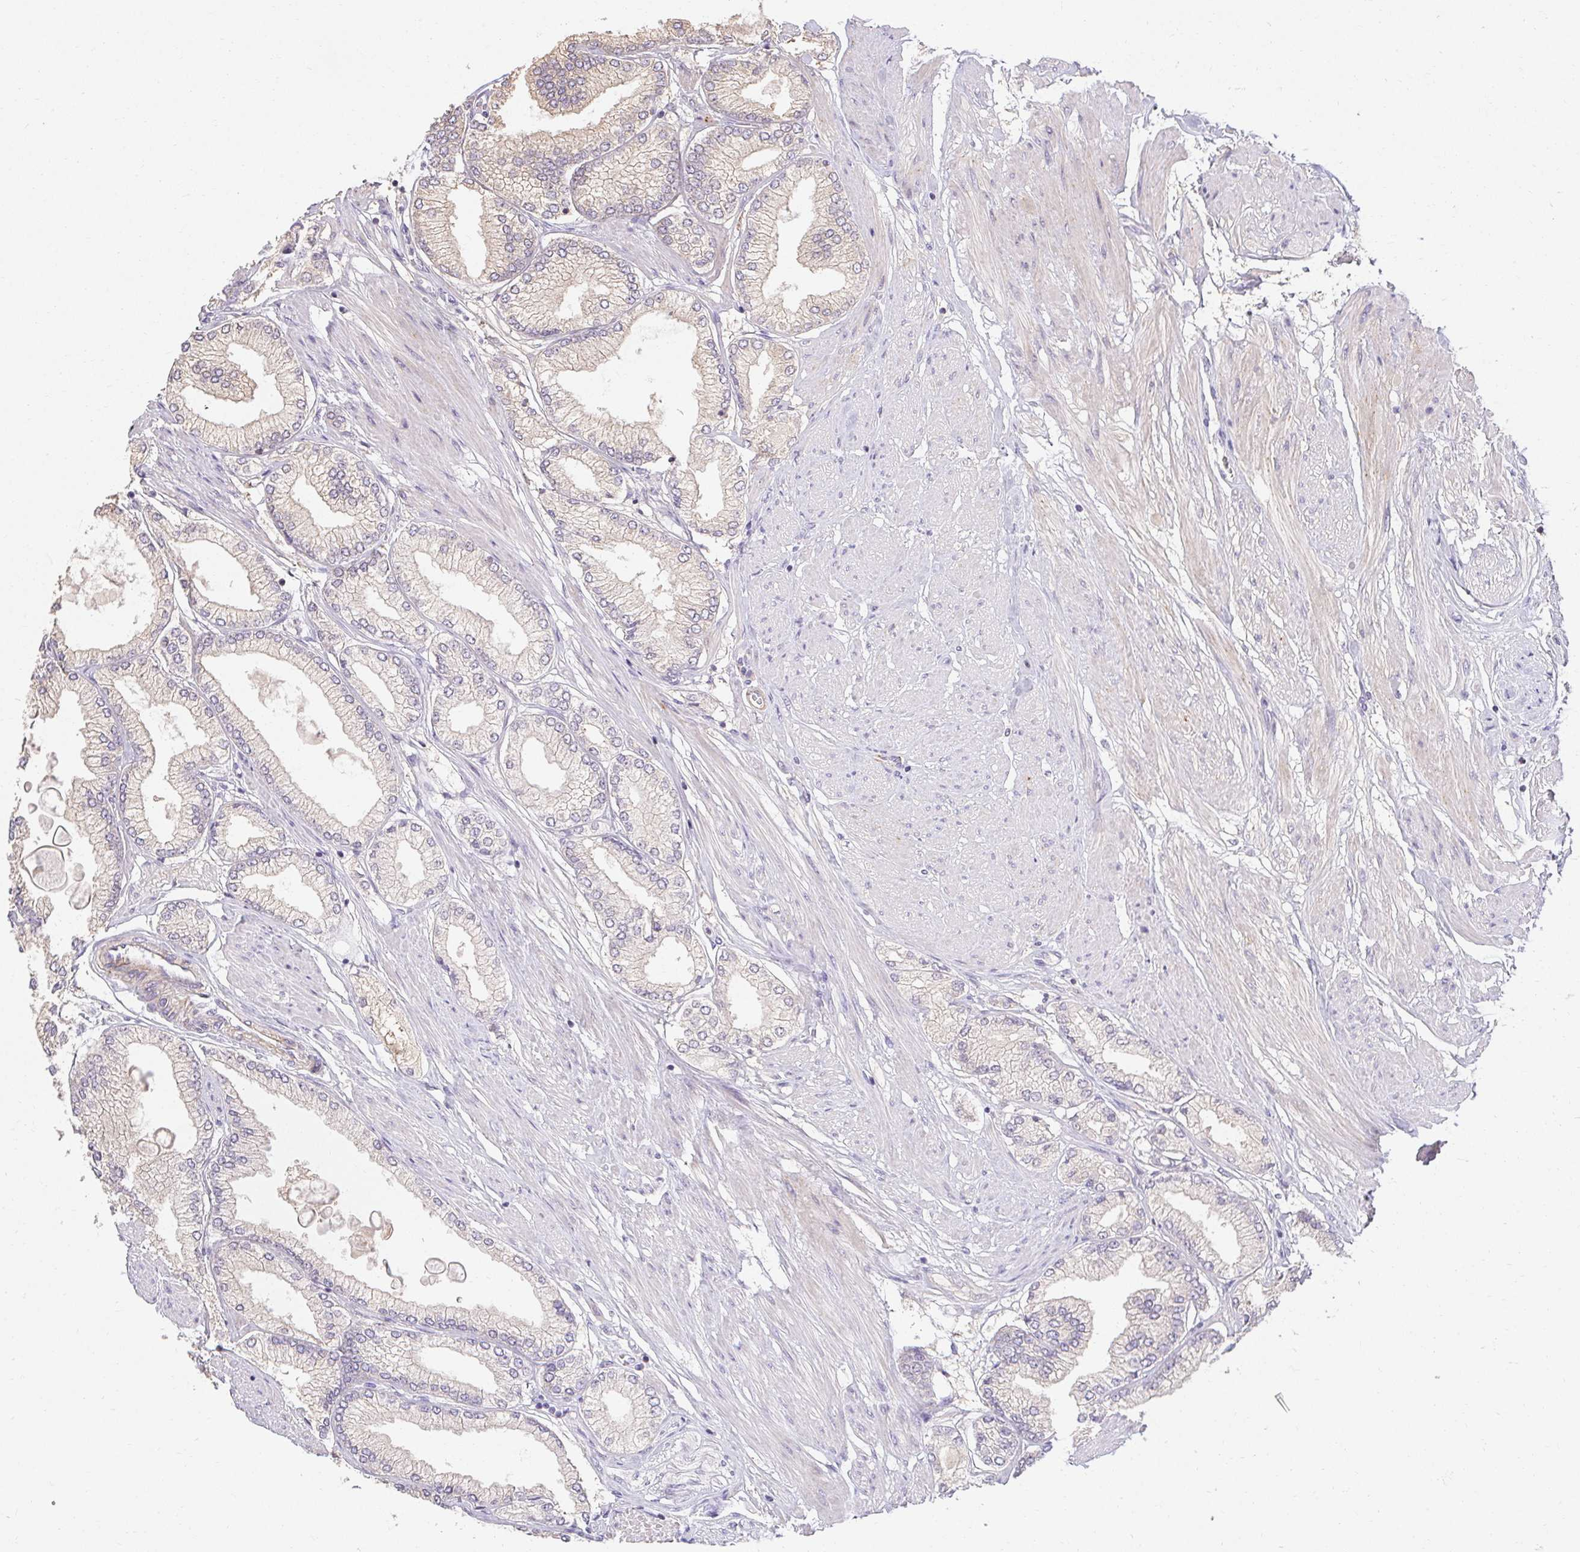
{"staining": {"intensity": "negative", "quantity": "none", "location": "none"}, "tissue": "prostate cancer", "cell_type": "Tumor cells", "image_type": "cancer", "snomed": [{"axis": "morphology", "description": "Adenocarcinoma, High grade"}, {"axis": "topography", "description": "Prostate"}], "caption": "Immunohistochemistry (IHC) image of adenocarcinoma (high-grade) (prostate) stained for a protein (brown), which exhibits no positivity in tumor cells.", "gene": "TMEM52B", "patient": {"sex": "male", "age": 68}}